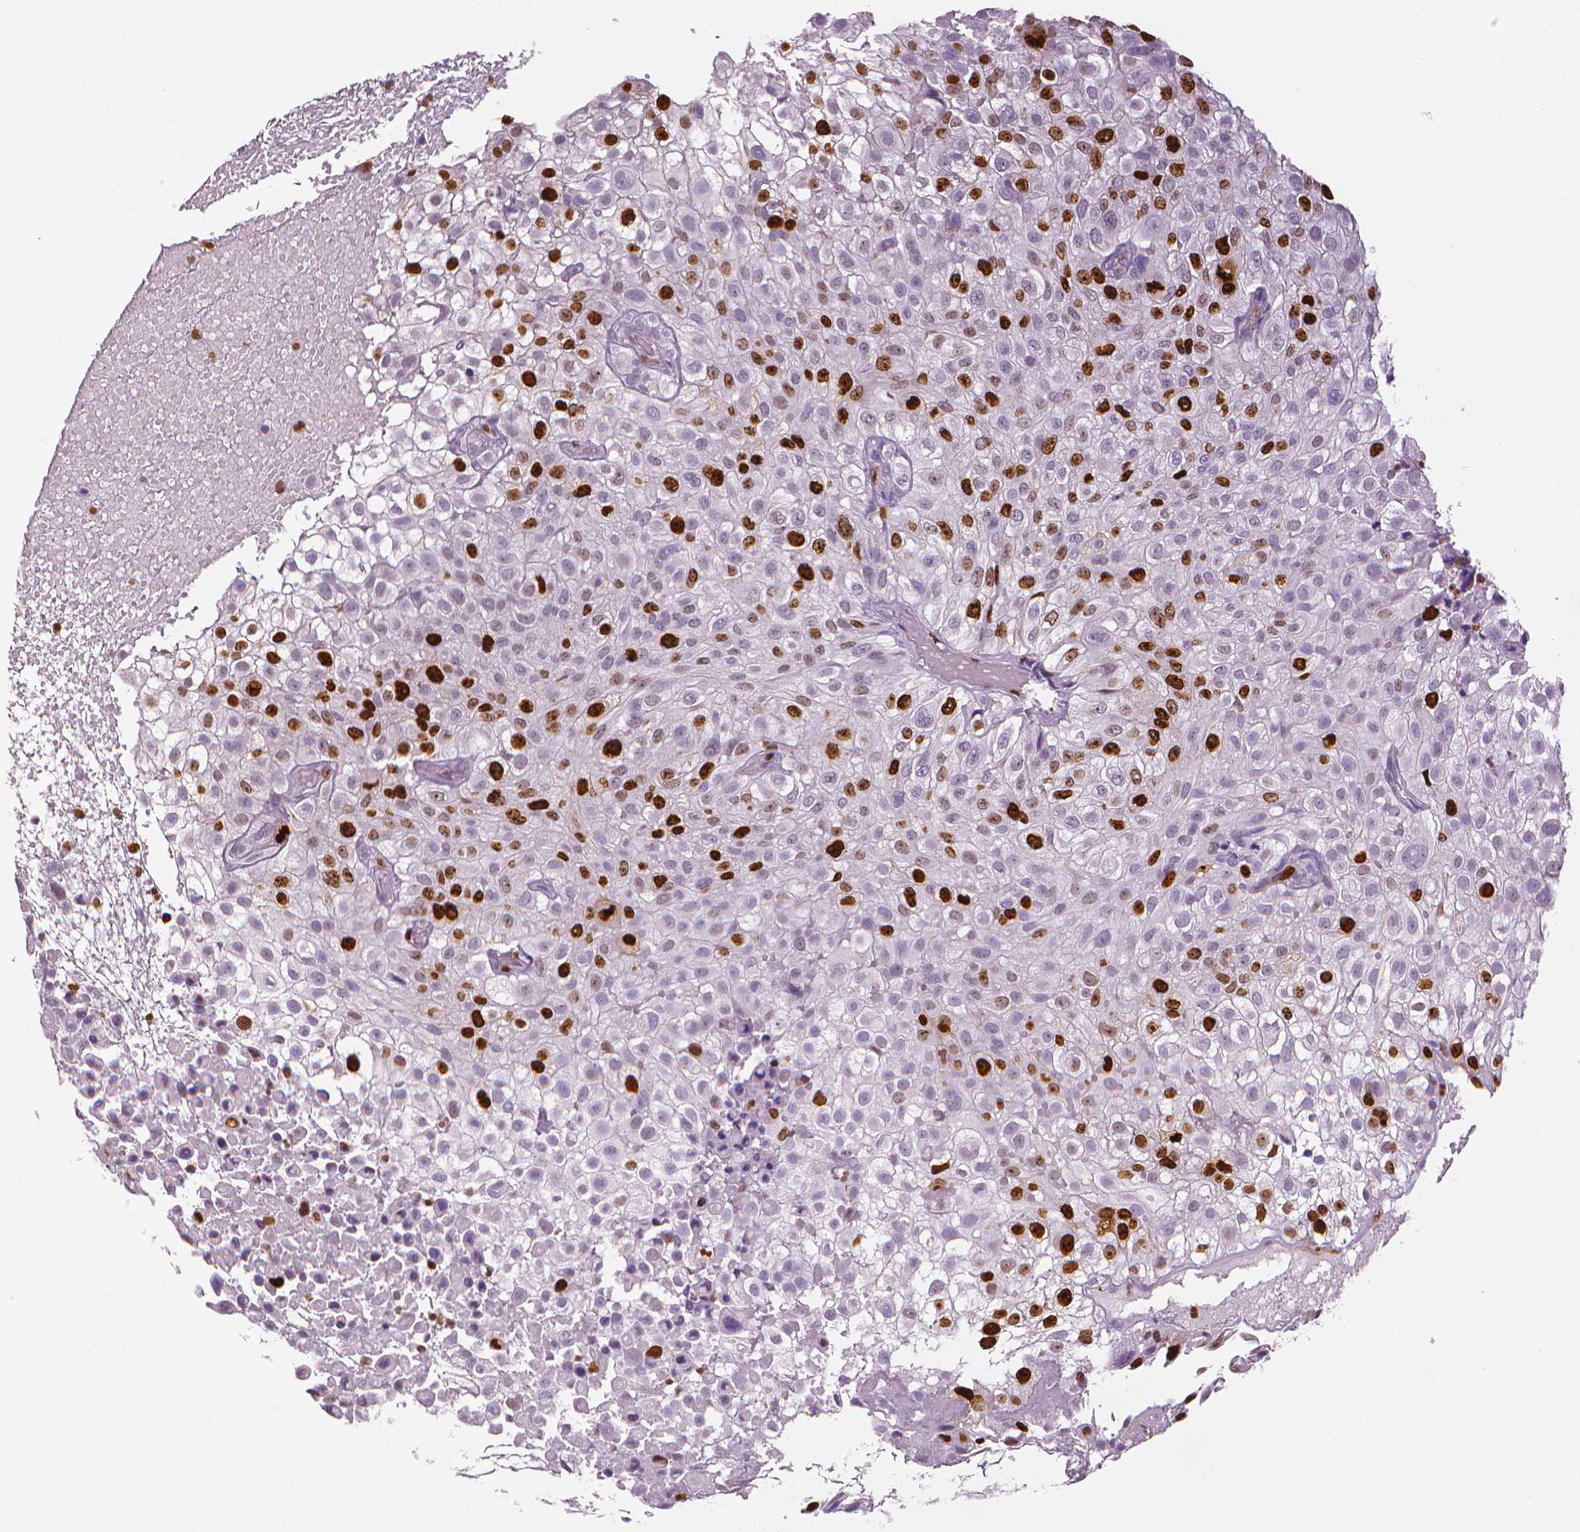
{"staining": {"intensity": "strong", "quantity": "<25%", "location": "nuclear"}, "tissue": "urothelial cancer", "cell_type": "Tumor cells", "image_type": "cancer", "snomed": [{"axis": "morphology", "description": "Urothelial carcinoma, High grade"}, {"axis": "topography", "description": "Urinary bladder"}], "caption": "Immunohistochemistry histopathology image of urothelial carcinoma (high-grade) stained for a protein (brown), which shows medium levels of strong nuclear staining in approximately <25% of tumor cells.", "gene": "MKI67", "patient": {"sex": "male", "age": 56}}